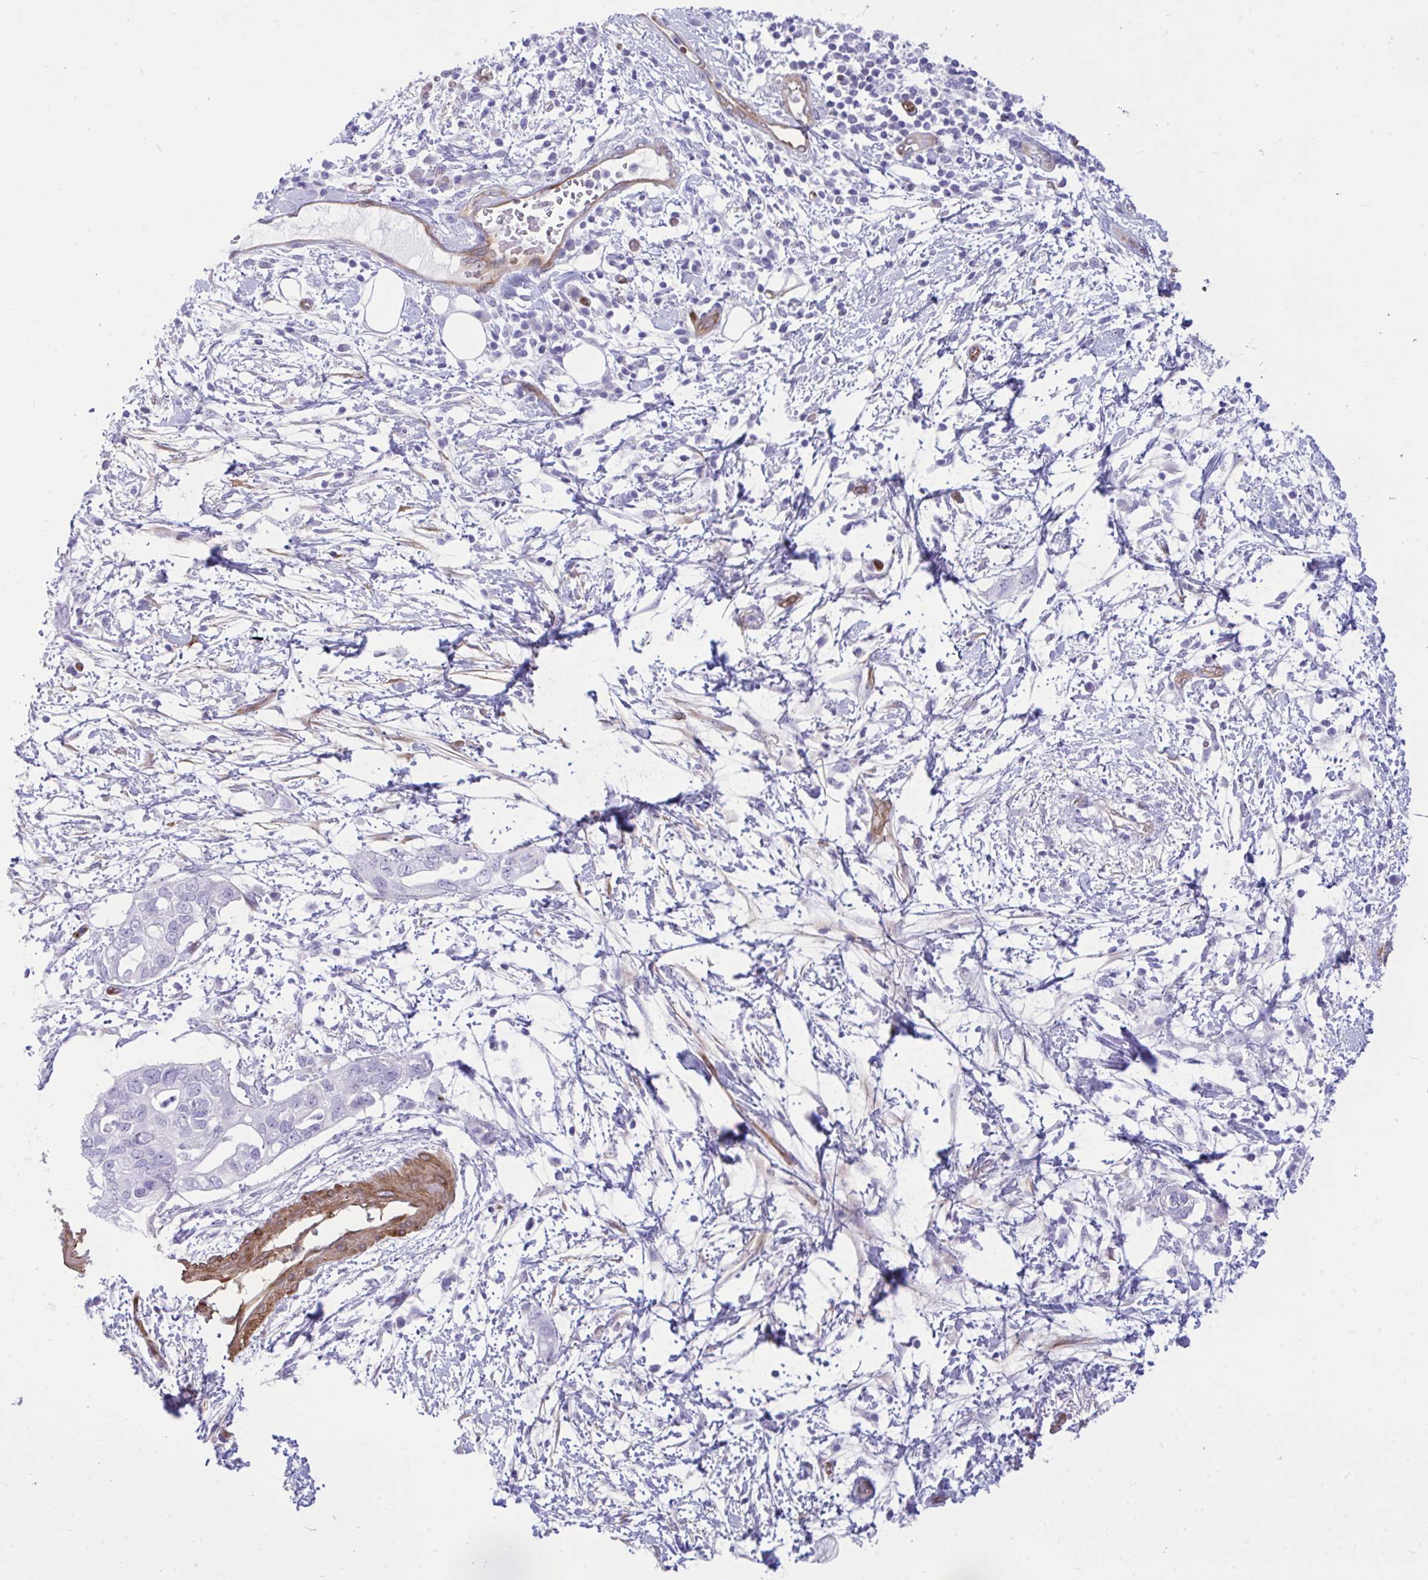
{"staining": {"intensity": "negative", "quantity": "none", "location": "none"}, "tissue": "pancreatic cancer", "cell_type": "Tumor cells", "image_type": "cancer", "snomed": [{"axis": "morphology", "description": "Adenocarcinoma, NOS"}, {"axis": "topography", "description": "Pancreas"}], "caption": "This is an IHC image of pancreatic cancer. There is no expression in tumor cells.", "gene": "LIMS2", "patient": {"sex": "female", "age": 72}}